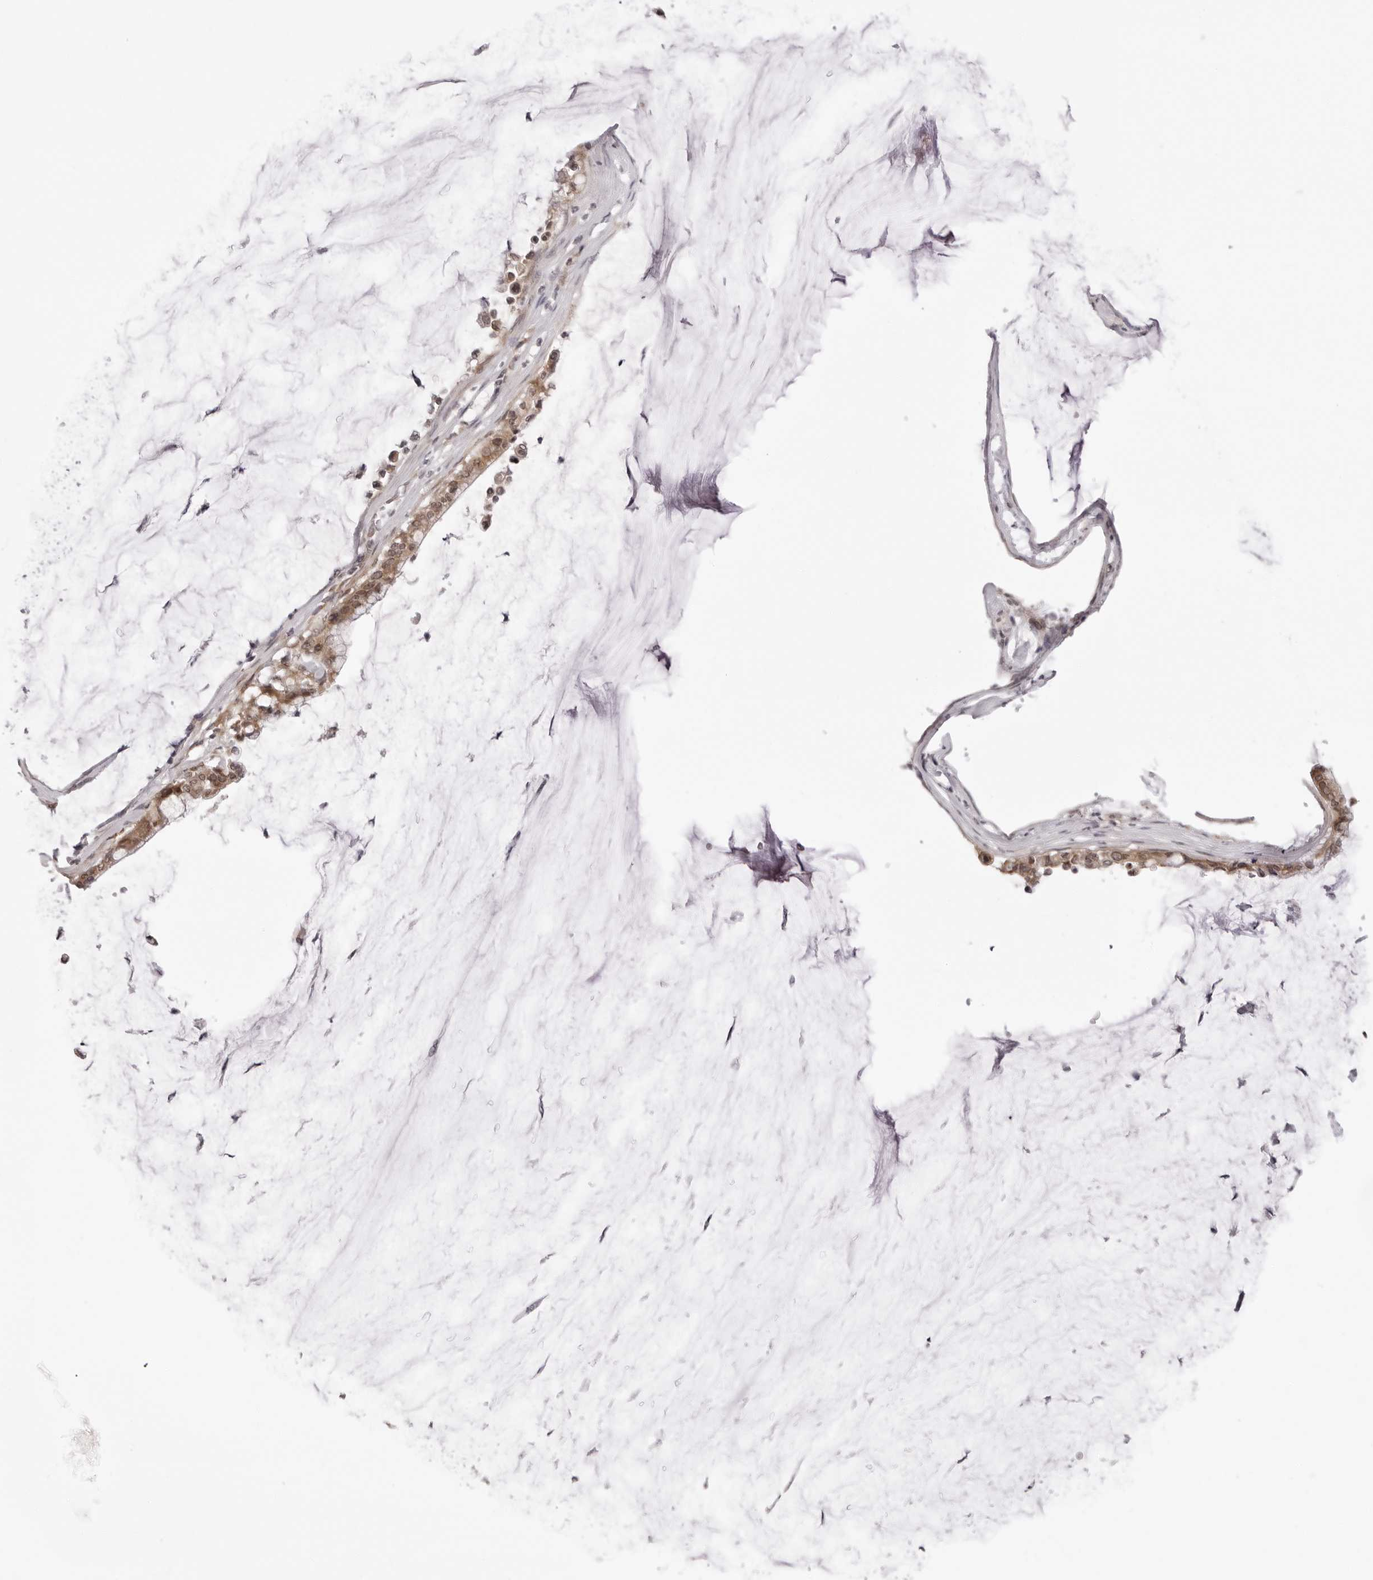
{"staining": {"intensity": "weak", "quantity": ">75%", "location": "cytoplasmic/membranous,nuclear"}, "tissue": "pancreatic cancer", "cell_type": "Tumor cells", "image_type": "cancer", "snomed": [{"axis": "morphology", "description": "Adenocarcinoma, NOS"}, {"axis": "topography", "description": "Pancreas"}], "caption": "A brown stain highlights weak cytoplasmic/membranous and nuclear staining of a protein in human pancreatic cancer tumor cells.", "gene": "ZC3H11A", "patient": {"sex": "male", "age": 41}}